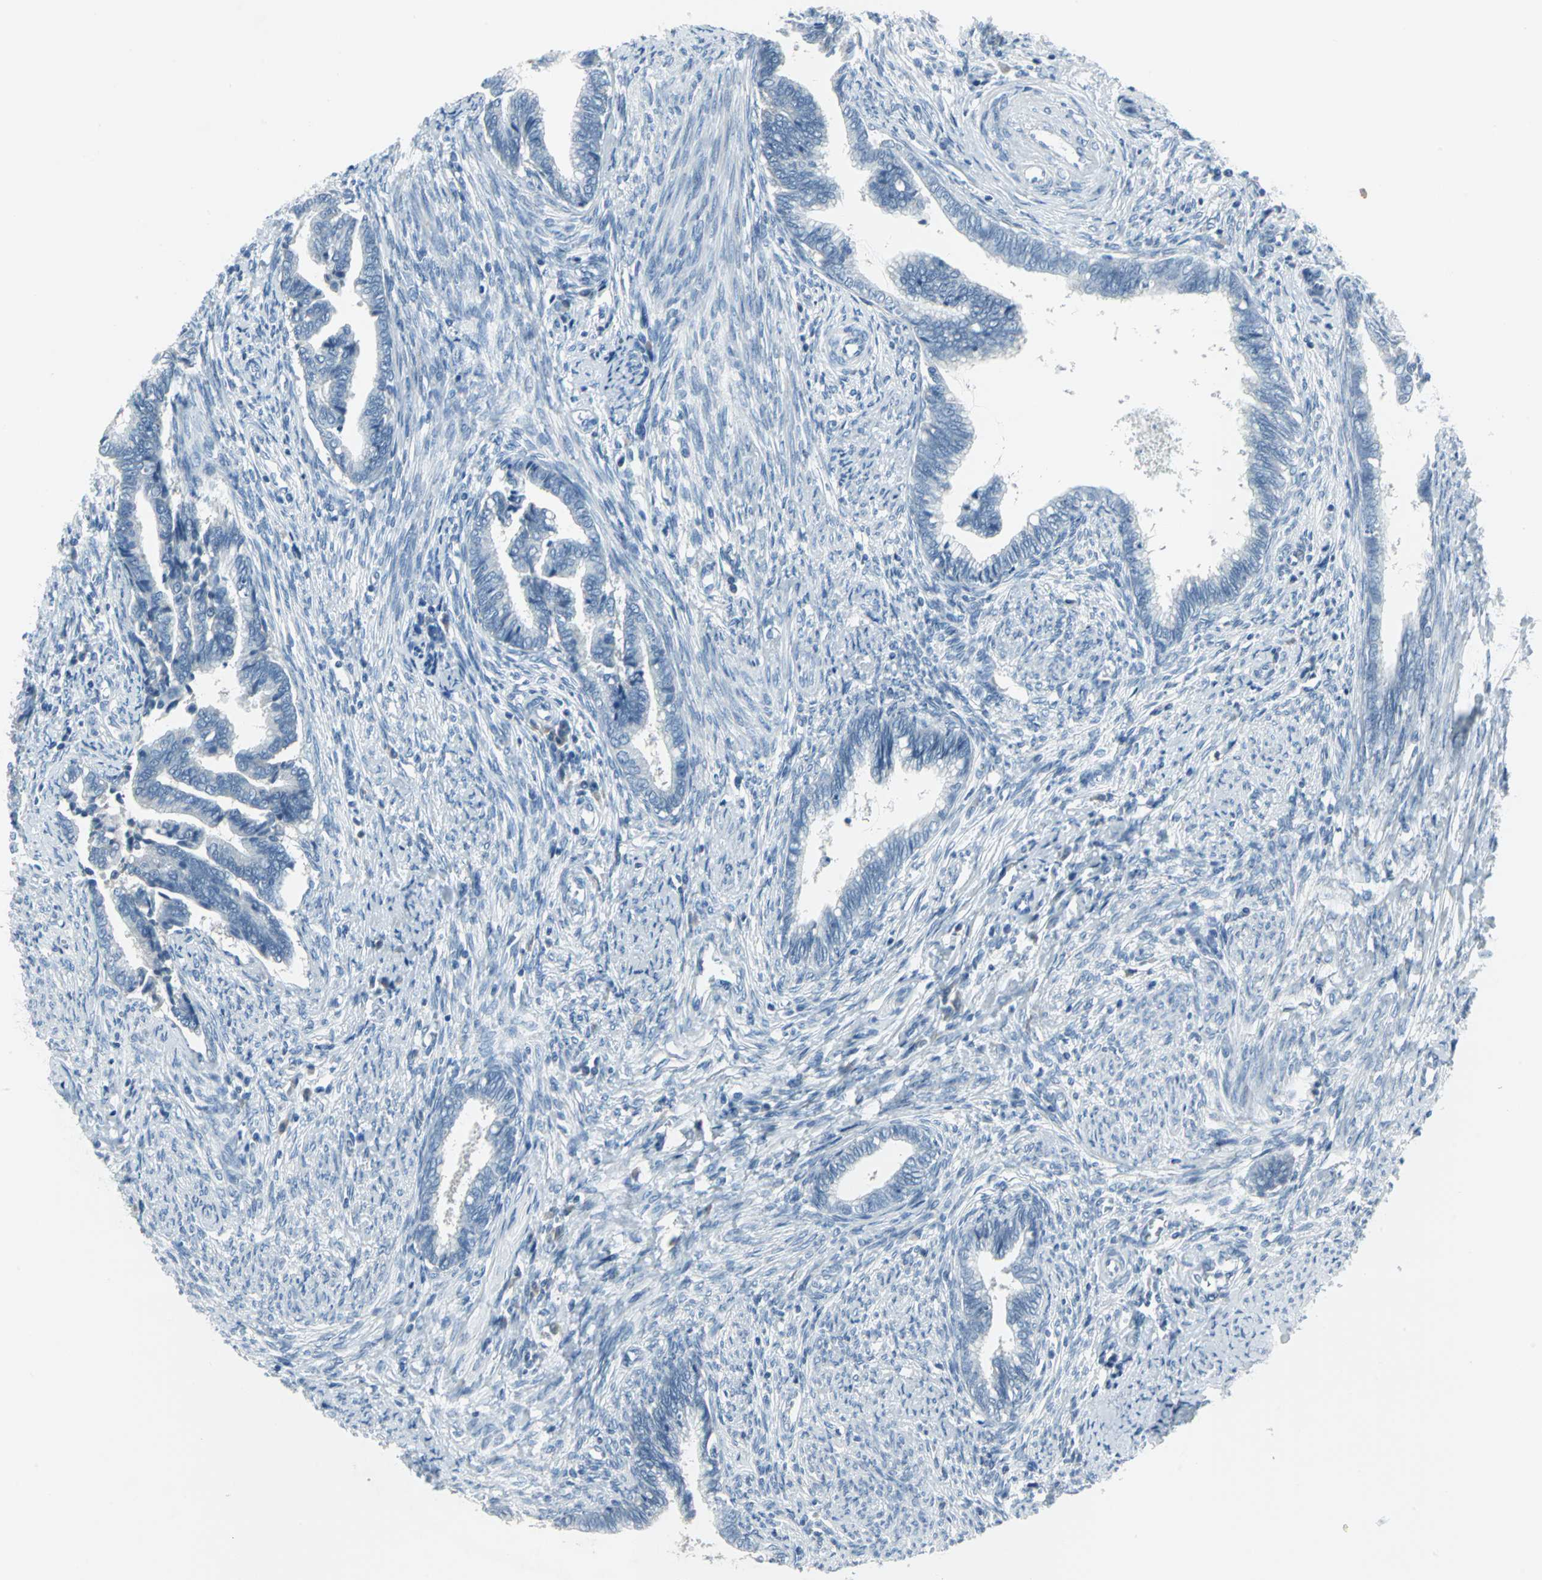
{"staining": {"intensity": "strong", "quantity": "<25%", "location": "cytoplasmic/membranous"}, "tissue": "cervical cancer", "cell_type": "Tumor cells", "image_type": "cancer", "snomed": [{"axis": "morphology", "description": "Adenocarcinoma, NOS"}, {"axis": "topography", "description": "Cervix"}], "caption": "A photomicrograph of cervical cancer stained for a protein shows strong cytoplasmic/membranous brown staining in tumor cells.", "gene": "DNAI2", "patient": {"sex": "female", "age": 44}}